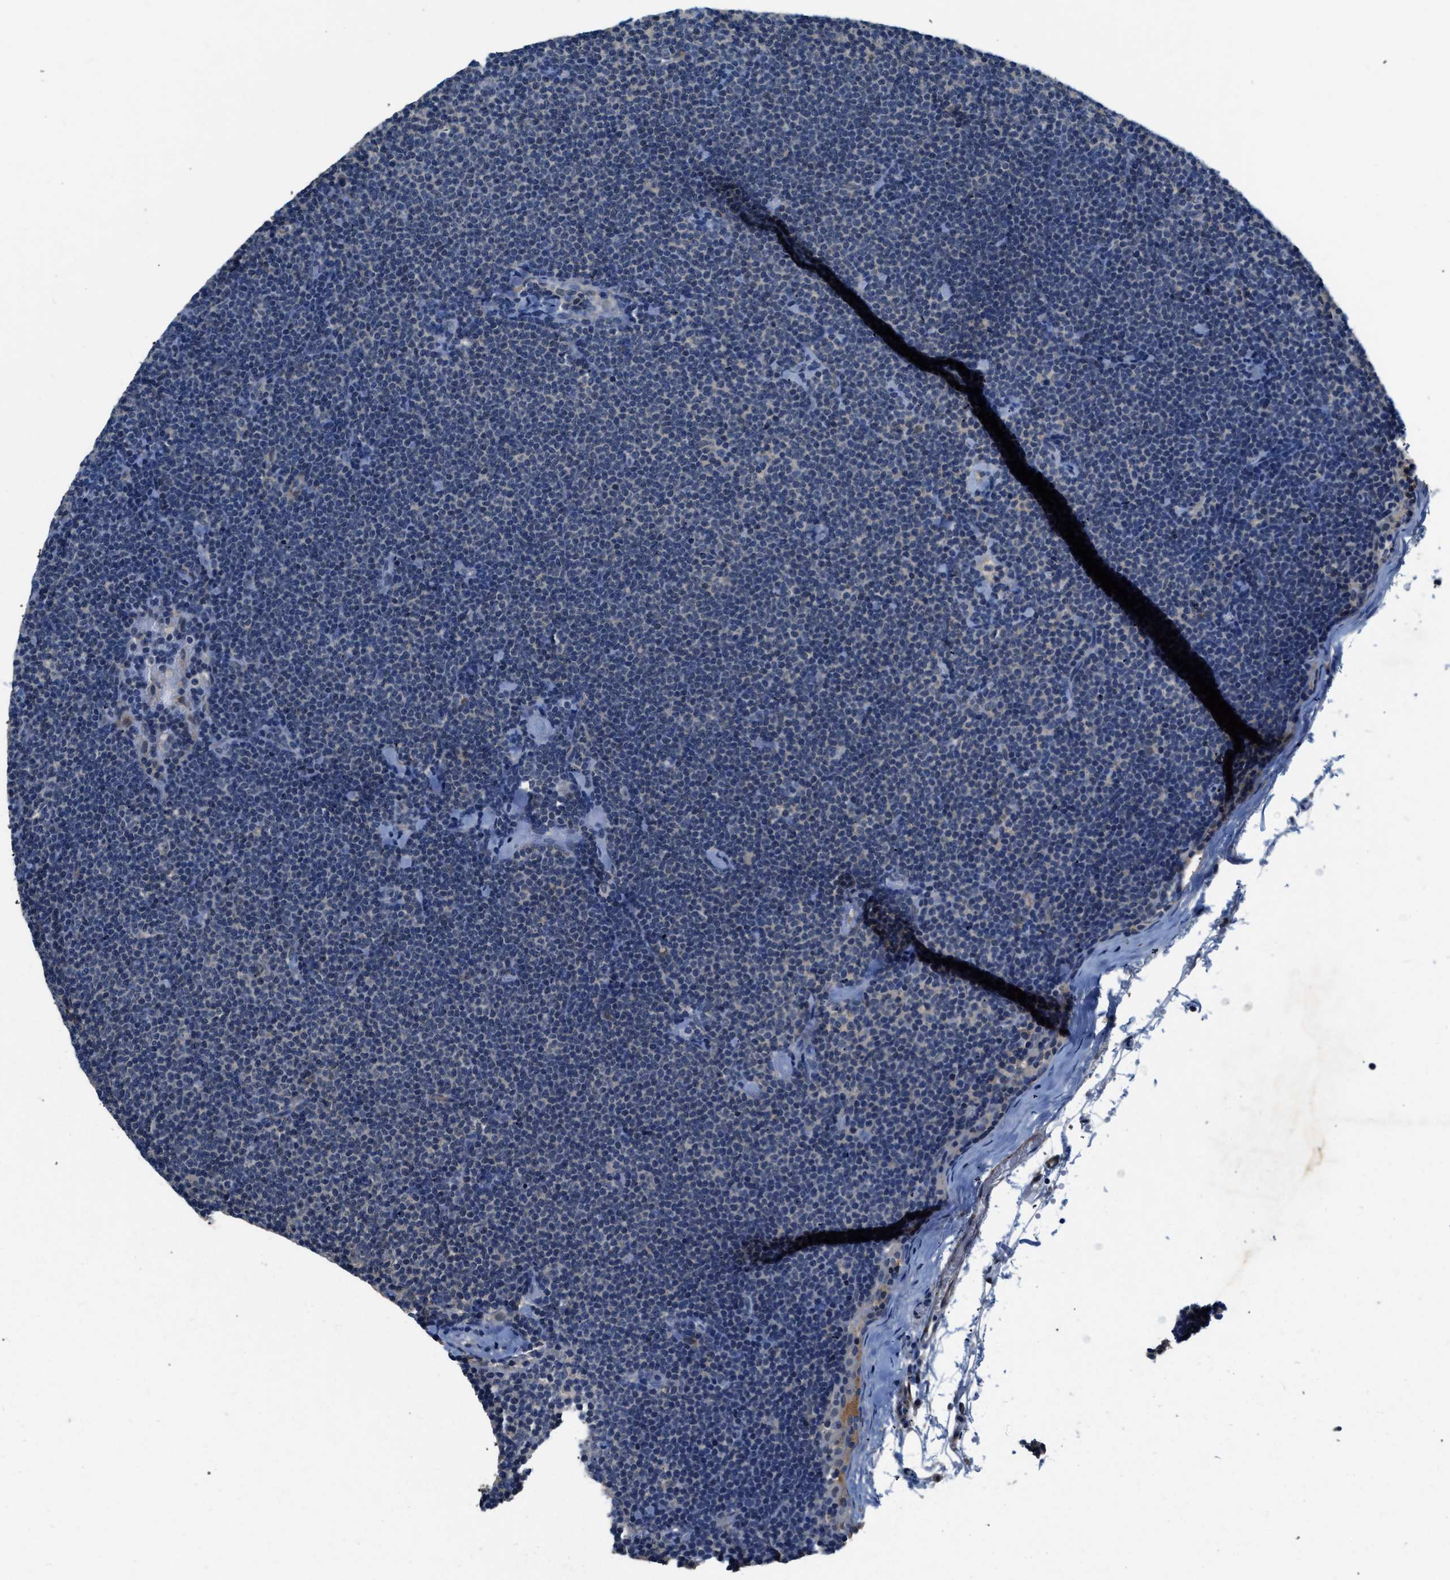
{"staining": {"intensity": "negative", "quantity": "none", "location": "none"}, "tissue": "lymphoma", "cell_type": "Tumor cells", "image_type": "cancer", "snomed": [{"axis": "morphology", "description": "Malignant lymphoma, non-Hodgkin's type, Low grade"}, {"axis": "topography", "description": "Lymph node"}], "caption": "Immunohistochemistry histopathology image of low-grade malignant lymphoma, non-Hodgkin's type stained for a protein (brown), which shows no expression in tumor cells.", "gene": "LANCL2", "patient": {"sex": "female", "age": 53}}